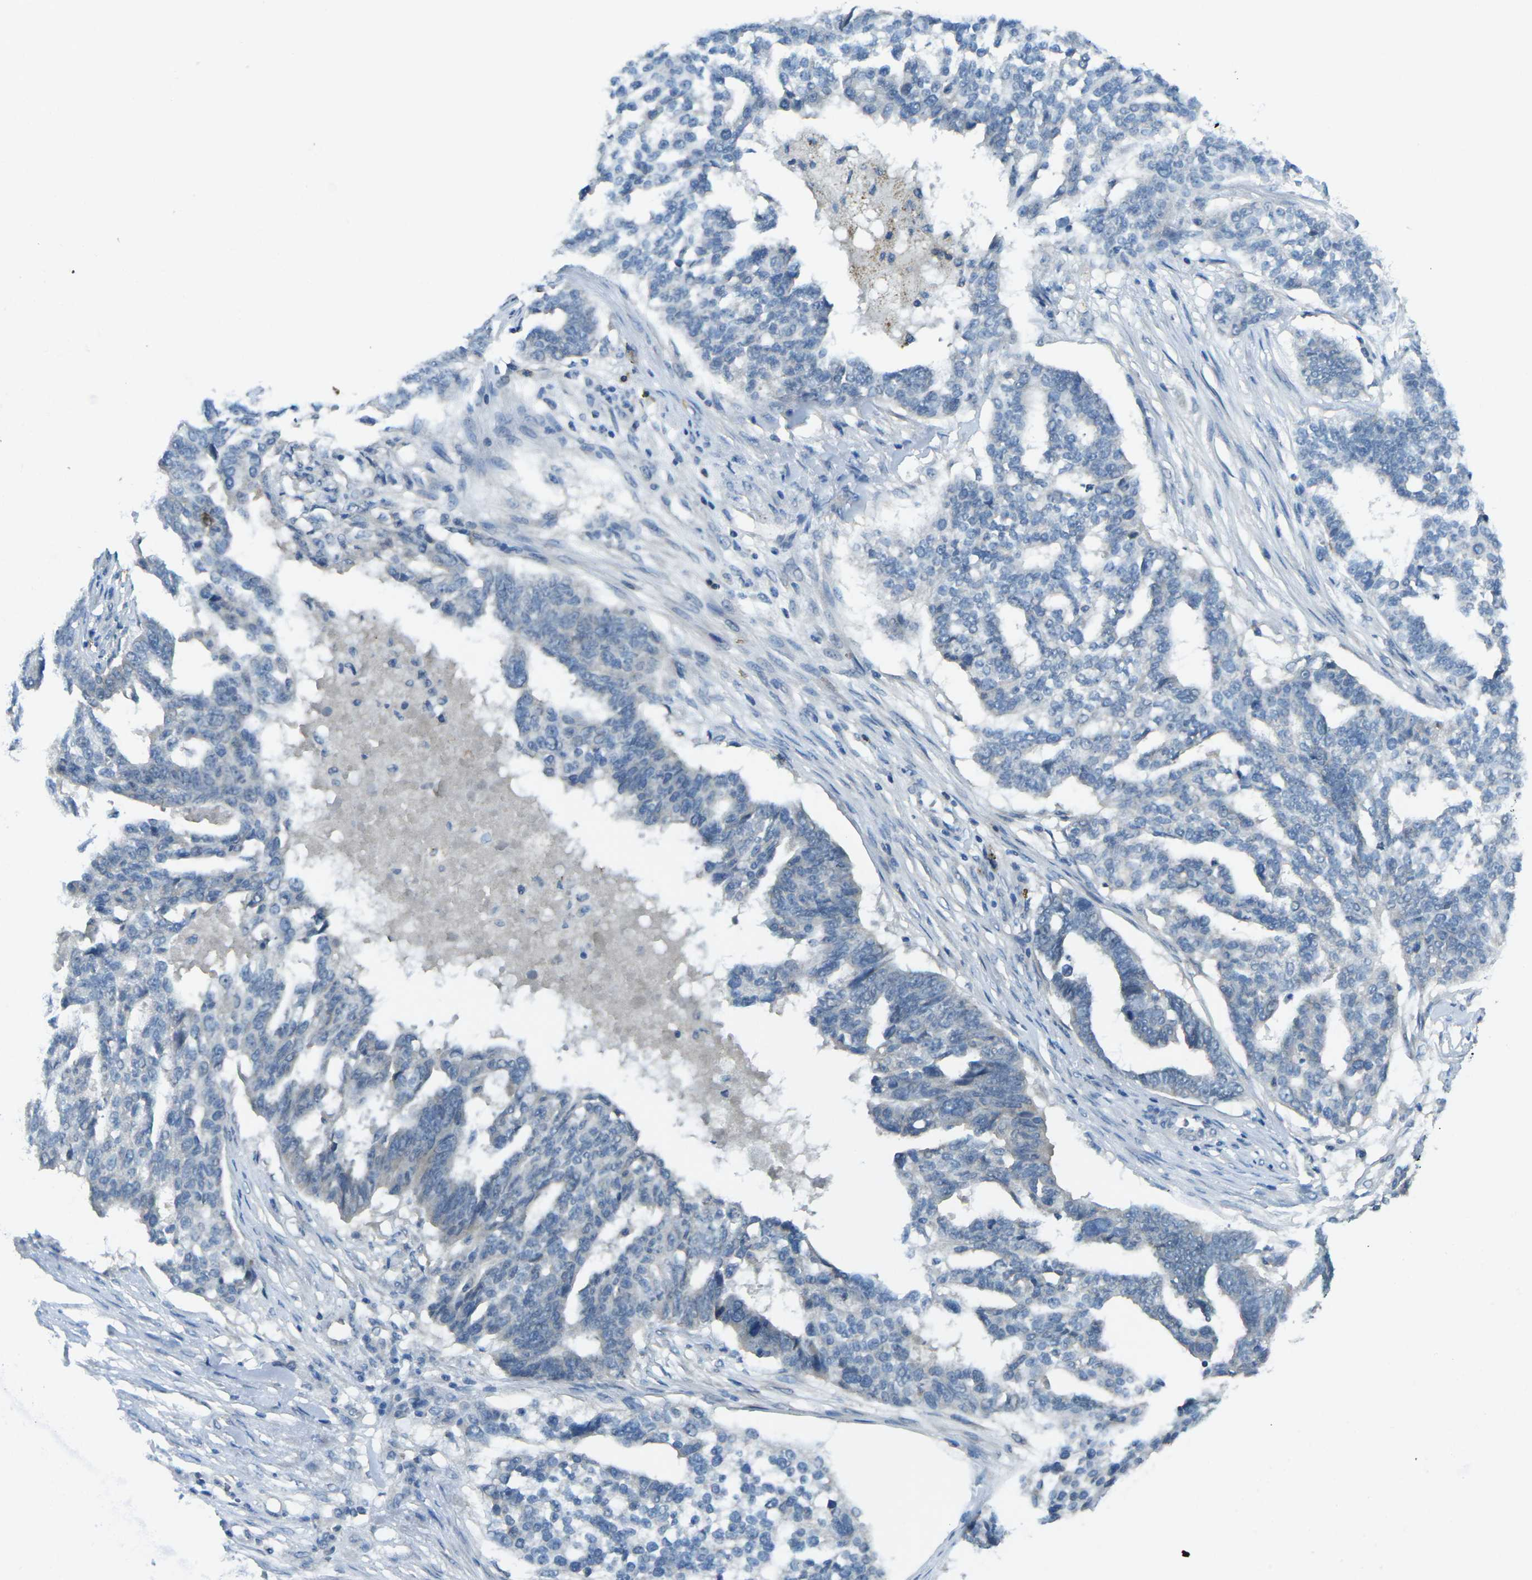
{"staining": {"intensity": "negative", "quantity": "none", "location": "none"}, "tissue": "ovarian cancer", "cell_type": "Tumor cells", "image_type": "cancer", "snomed": [{"axis": "morphology", "description": "Cystadenocarcinoma, serous, NOS"}, {"axis": "topography", "description": "Ovary"}], "caption": "This is an immunohistochemistry micrograph of human ovarian cancer. There is no expression in tumor cells.", "gene": "CD19", "patient": {"sex": "female", "age": 59}}